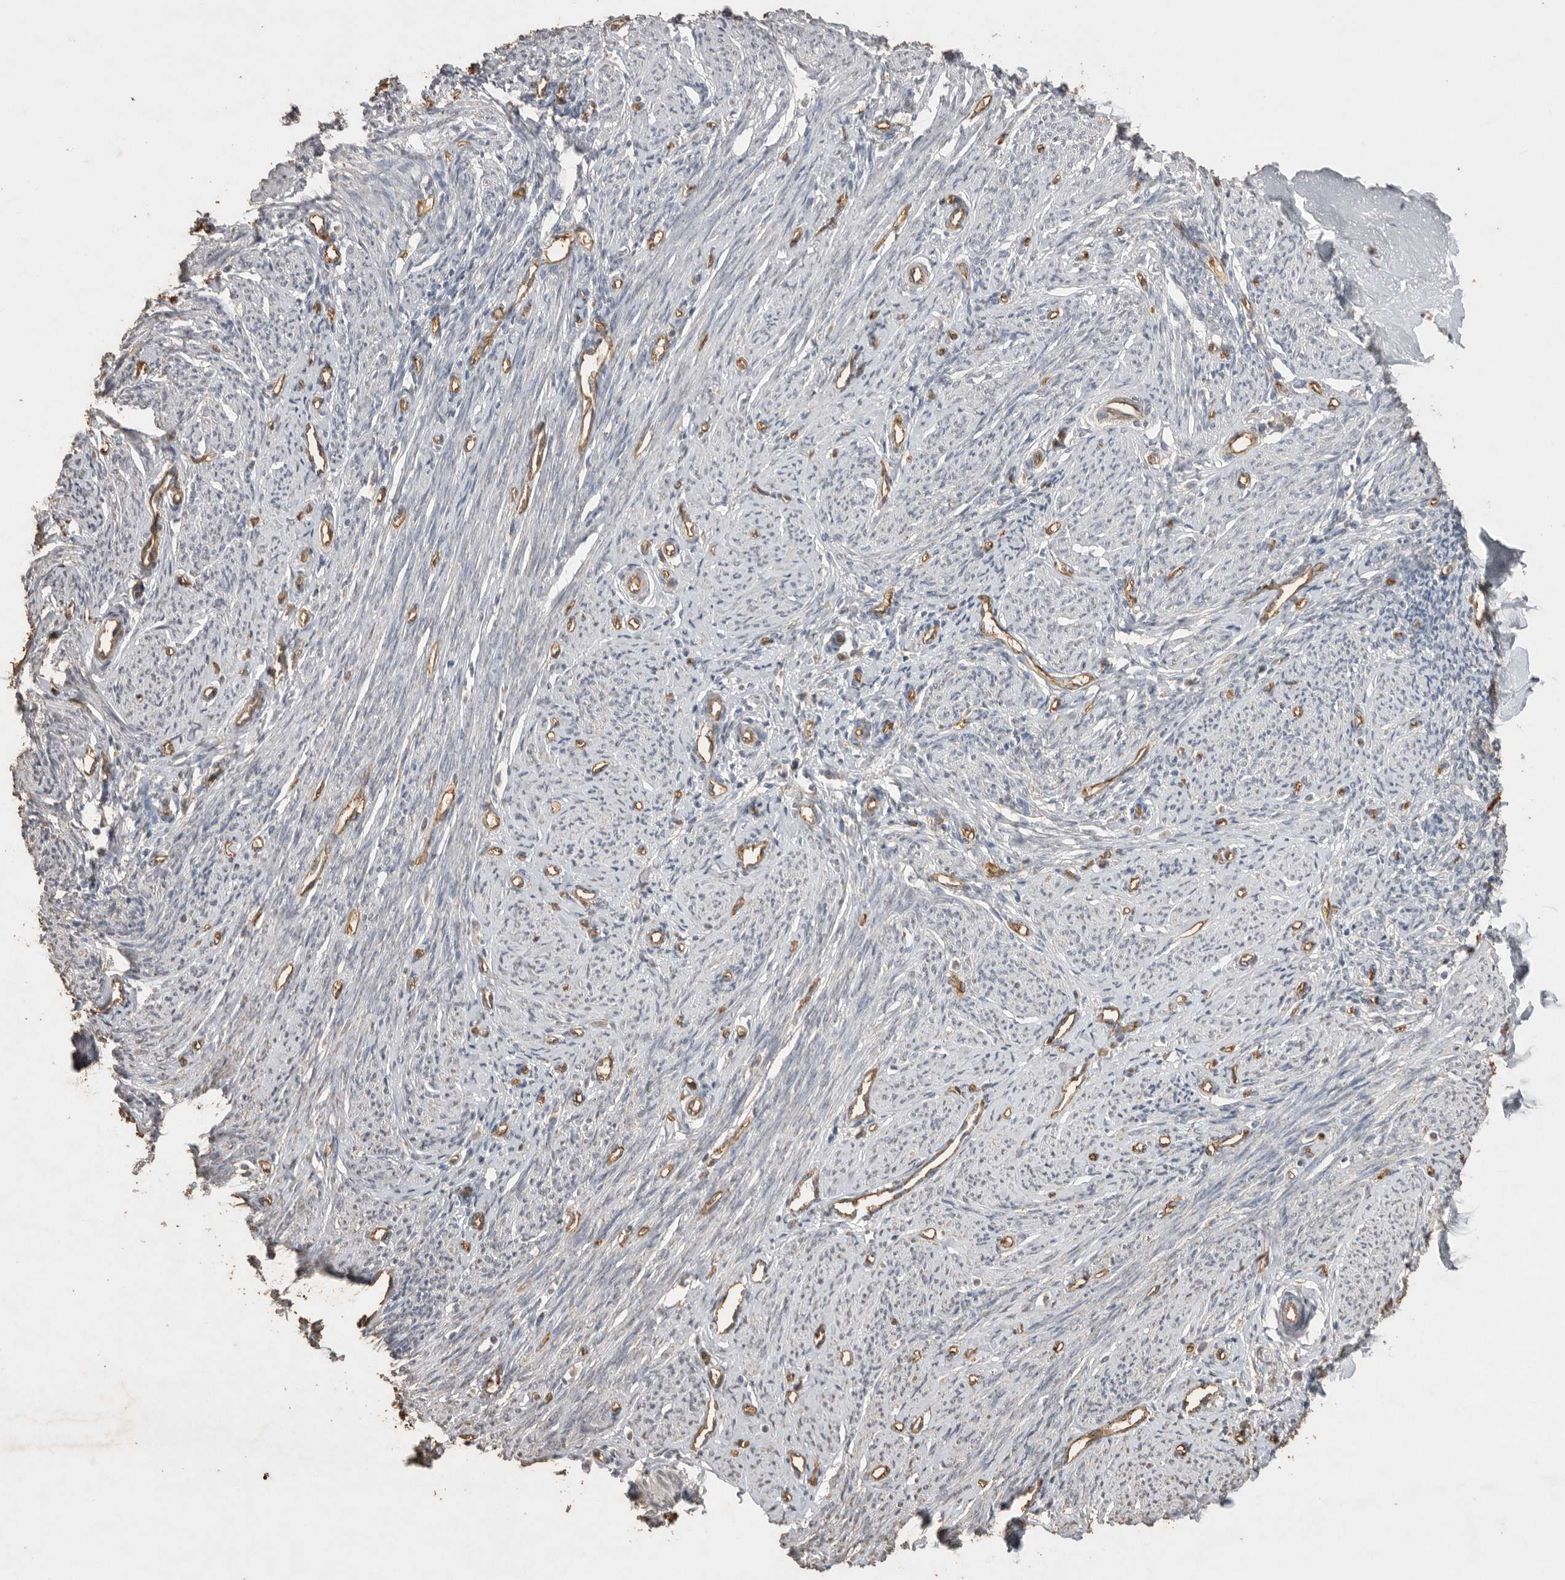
{"staining": {"intensity": "weak", "quantity": "25%-75%", "location": "cytoplasmic/membranous"}, "tissue": "endometrium", "cell_type": "Cells in endometrial stroma", "image_type": "normal", "snomed": [{"axis": "morphology", "description": "Normal tissue, NOS"}, {"axis": "topography", "description": "Endometrium"}], "caption": "Protein expression analysis of normal human endometrium reveals weak cytoplasmic/membranous staining in approximately 25%-75% of cells in endometrial stroma.", "gene": "IL27", "patient": {"sex": "female", "age": 56}}